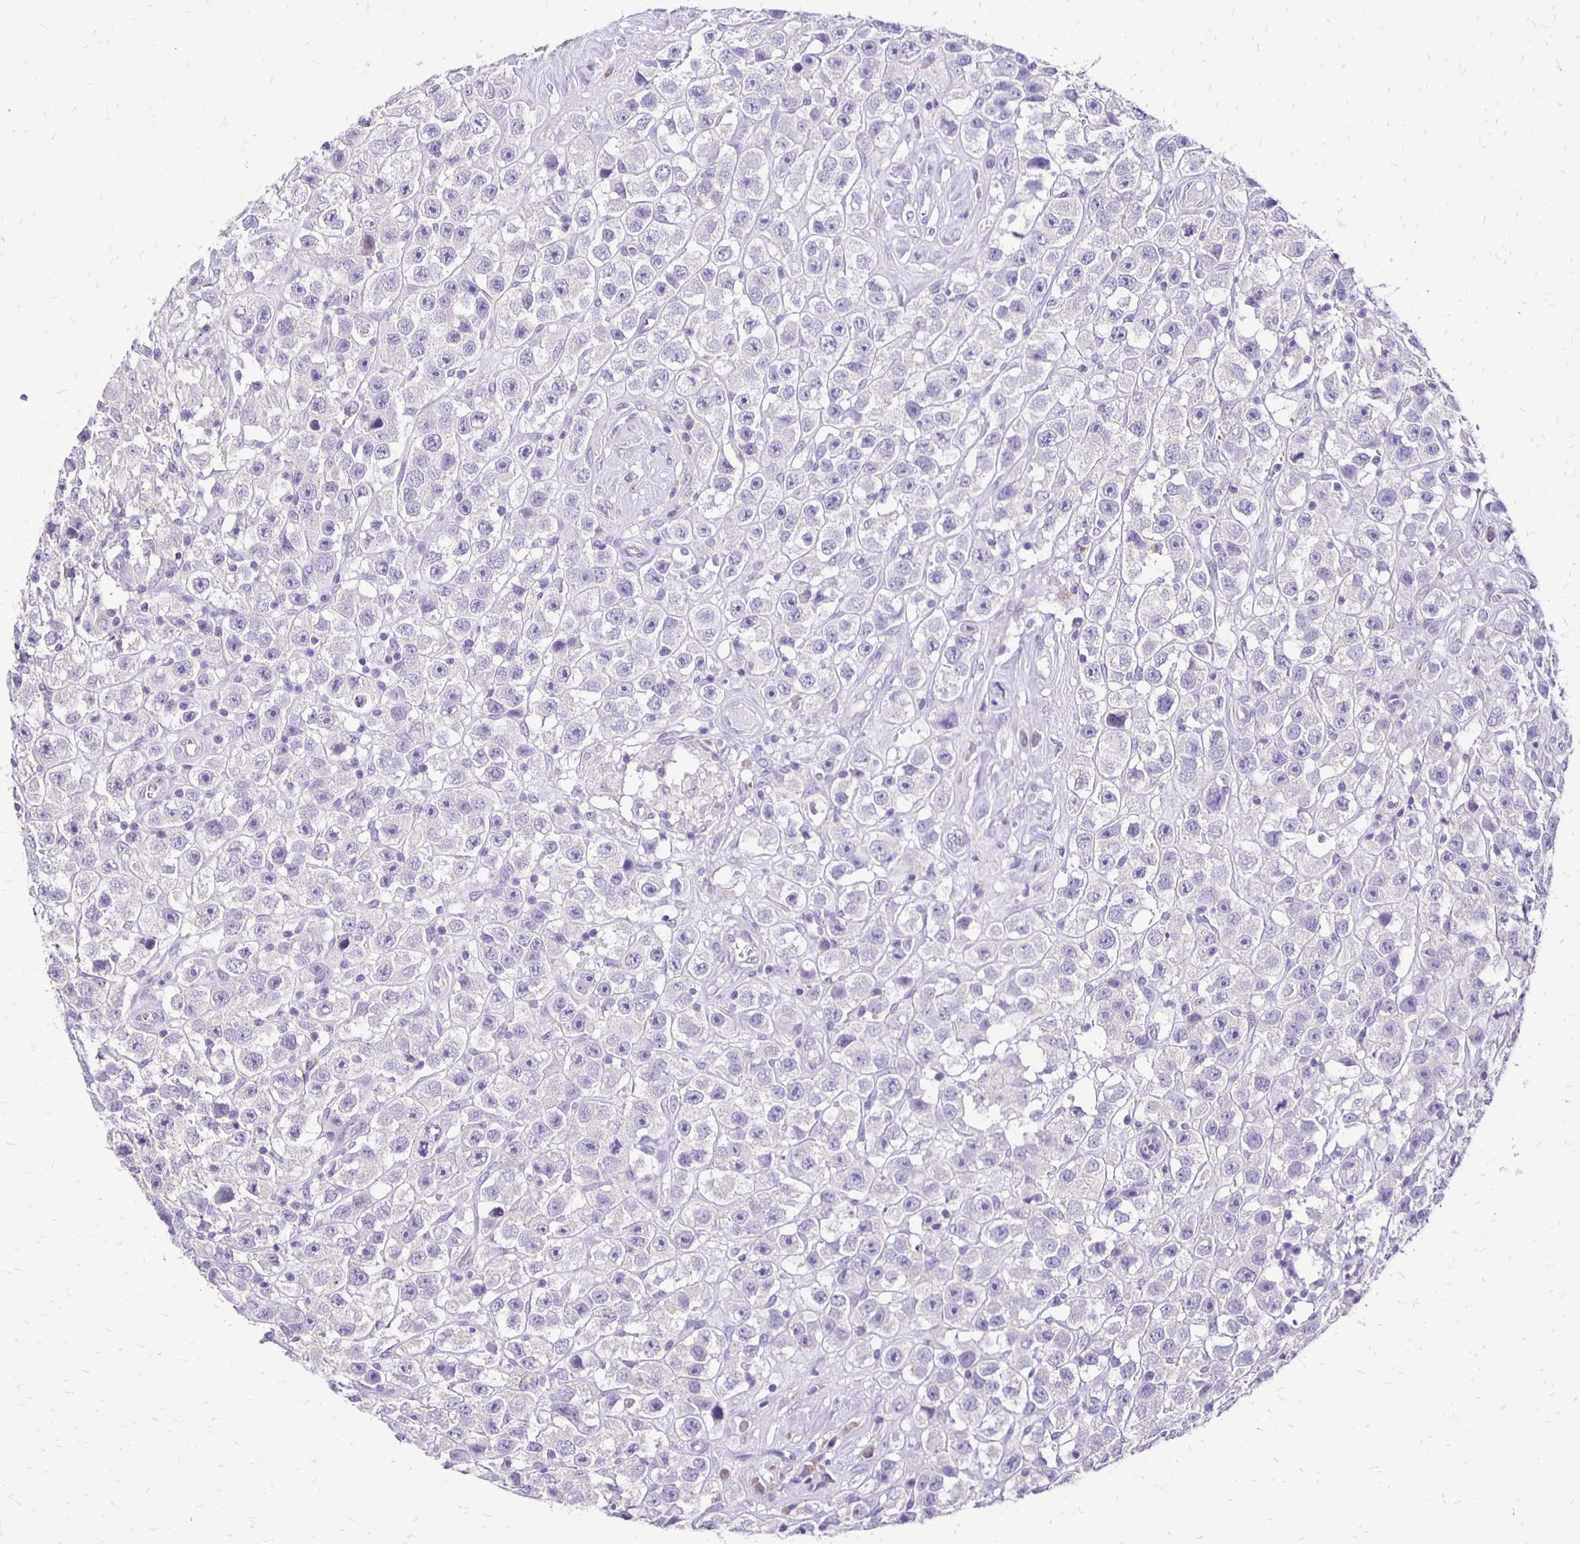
{"staining": {"intensity": "negative", "quantity": "none", "location": "none"}, "tissue": "testis cancer", "cell_type": "Tumor cells", "image_type": "cancer", "snomed": [{"axis": "morphology", "description": "Seminoma, NOS"}, {"axis": "topography", "description": "Testis"}], "caption": "The micrograph shows no staining of tumor cells in testis cancer. The staining was performed using DAB to visualize the protein expression in brown, while the nuclei were stained in blue with hematoxylin (Magnification: 20x).", "gene": "ANKRD45", "patient": {"sex": "male", "age": 45}}